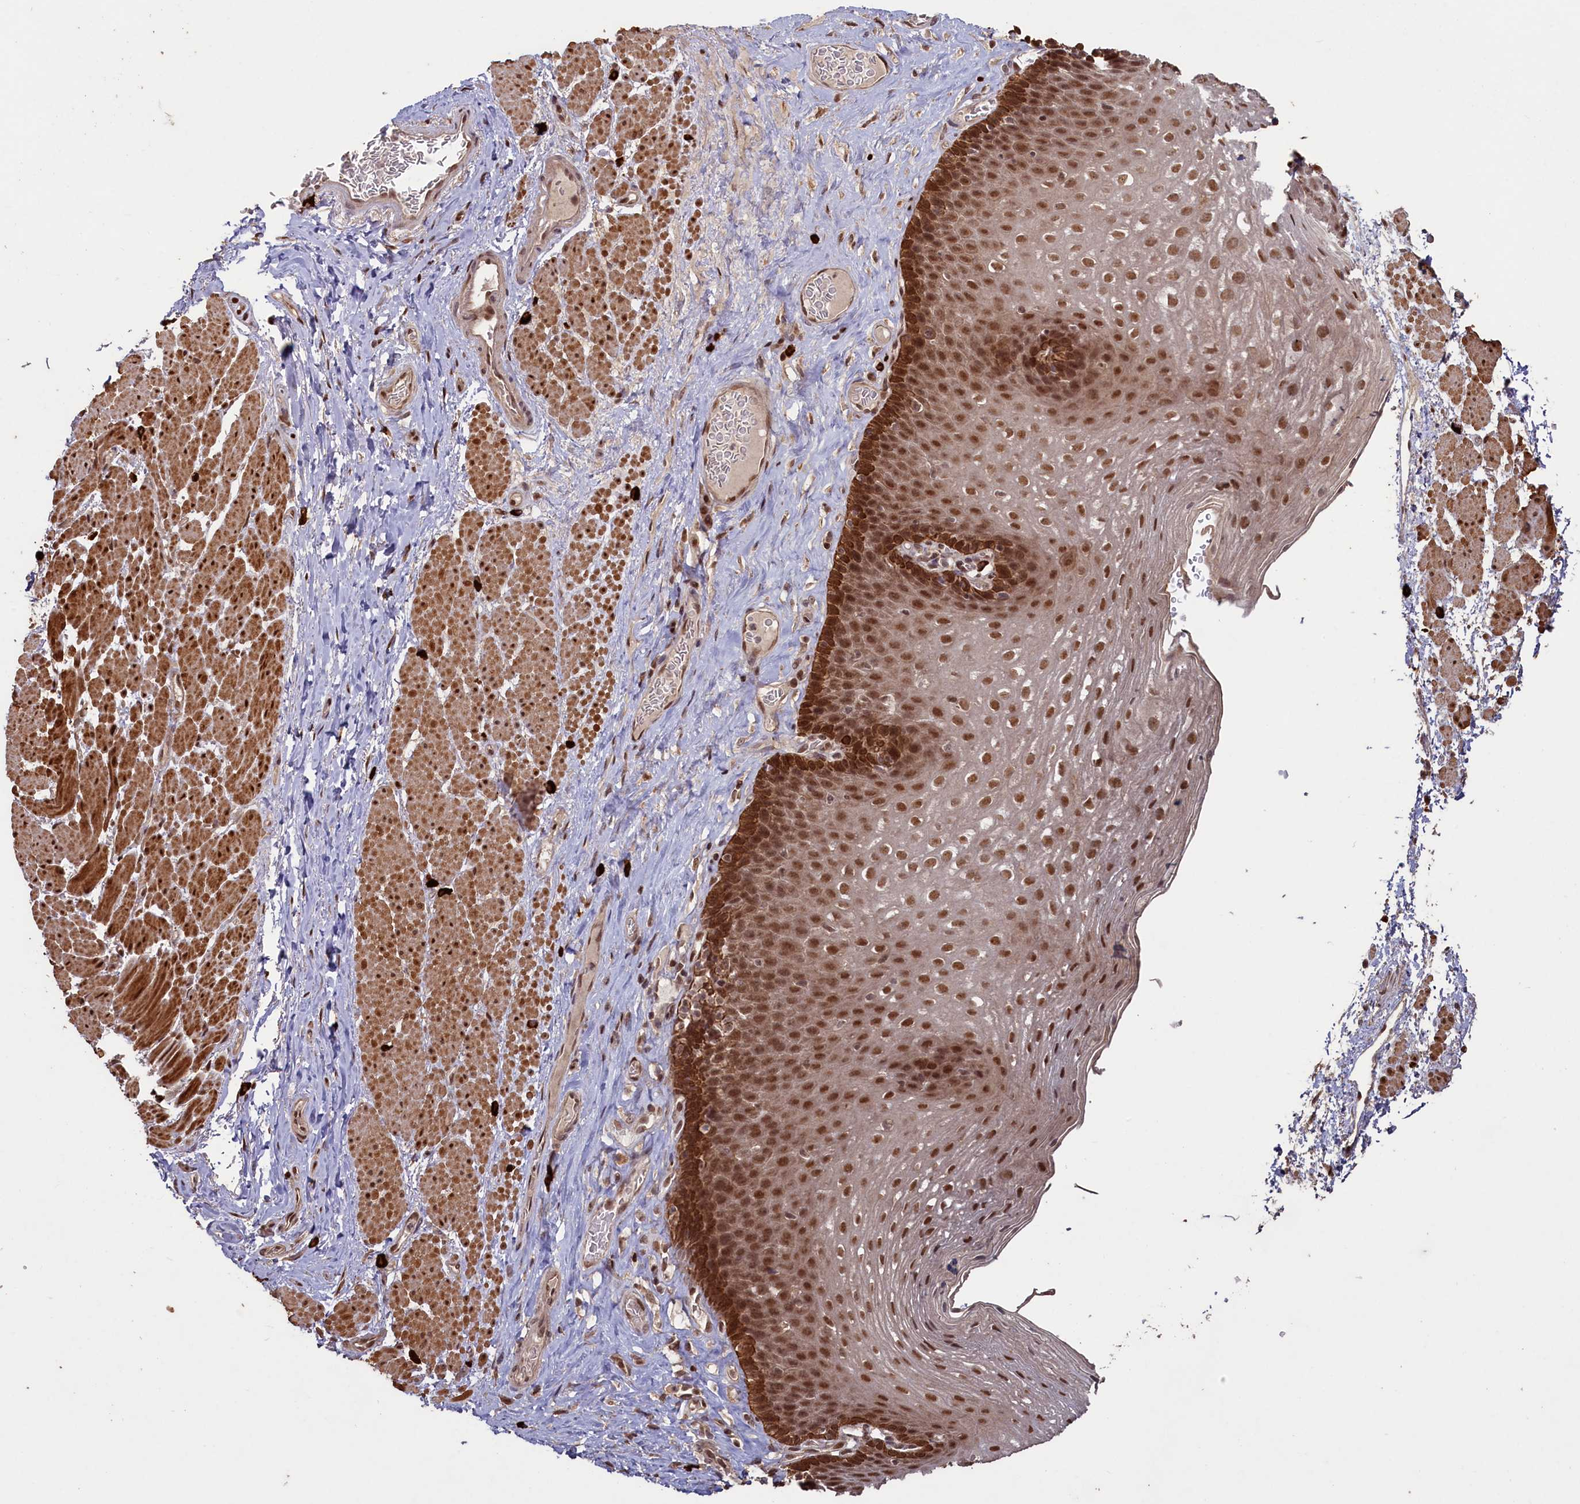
{"staining": {"intensity": "strong", "quantity": ">75%", "location": "cytoplasmic/membranous,nuclear"}, "tissue": "esophagus", "cell_type": "Squamous epithelial cells", "image_type": "normal", "snomed": [{"axis": "morphology", "description": "Normal tissue, NOS"}, {"axis": "topography", "description": "Esophagus"}], "caption": "The photomicrograph displays staining of unremarkable esophagus, revealing strong cytoplasmic/membranous,nuclear protein expression (brown color) within squamous epithelial cells.", "gene": "NAE1", "patient": {"sex": "female", "age": 66}}